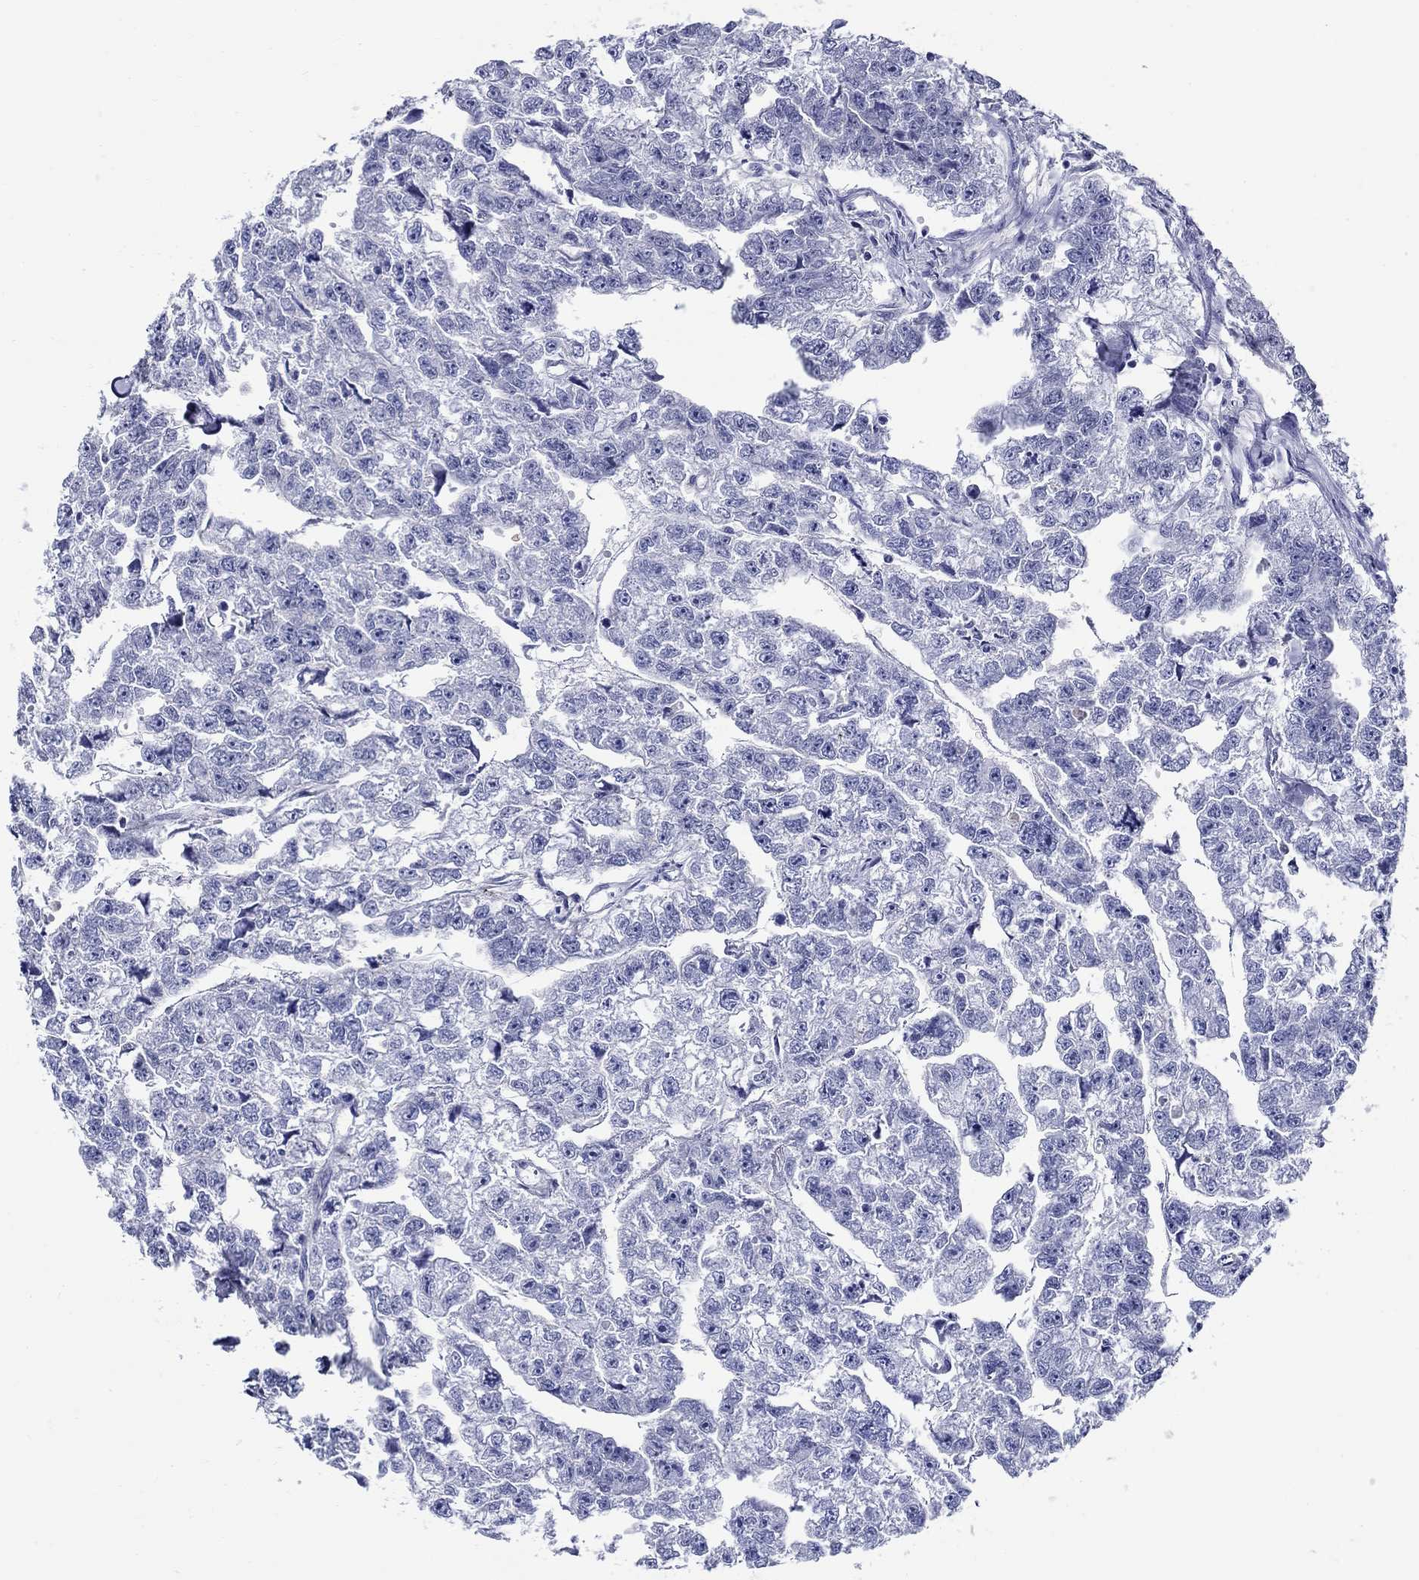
{"staining": {"intensity": "negative", "quantity": "none", "location": "none"}, "tissue": "testis cancer", "cell_type": "Tumor cells", "image_type": "cancer", "snomed": [{"axis": "morphology", "description": "Carcinoma, Embryonal, NOS"}, {"axis": "morphology", "description": "Teratoma, malignant, NOS"}, {"axis": "topography", "description": "Testis"}], "caption": "The histopathology image displays no staining of tumor cells in testis cancer.", "gene": "SLC30A3", "patient": {"sex": "male", "age": 44}}